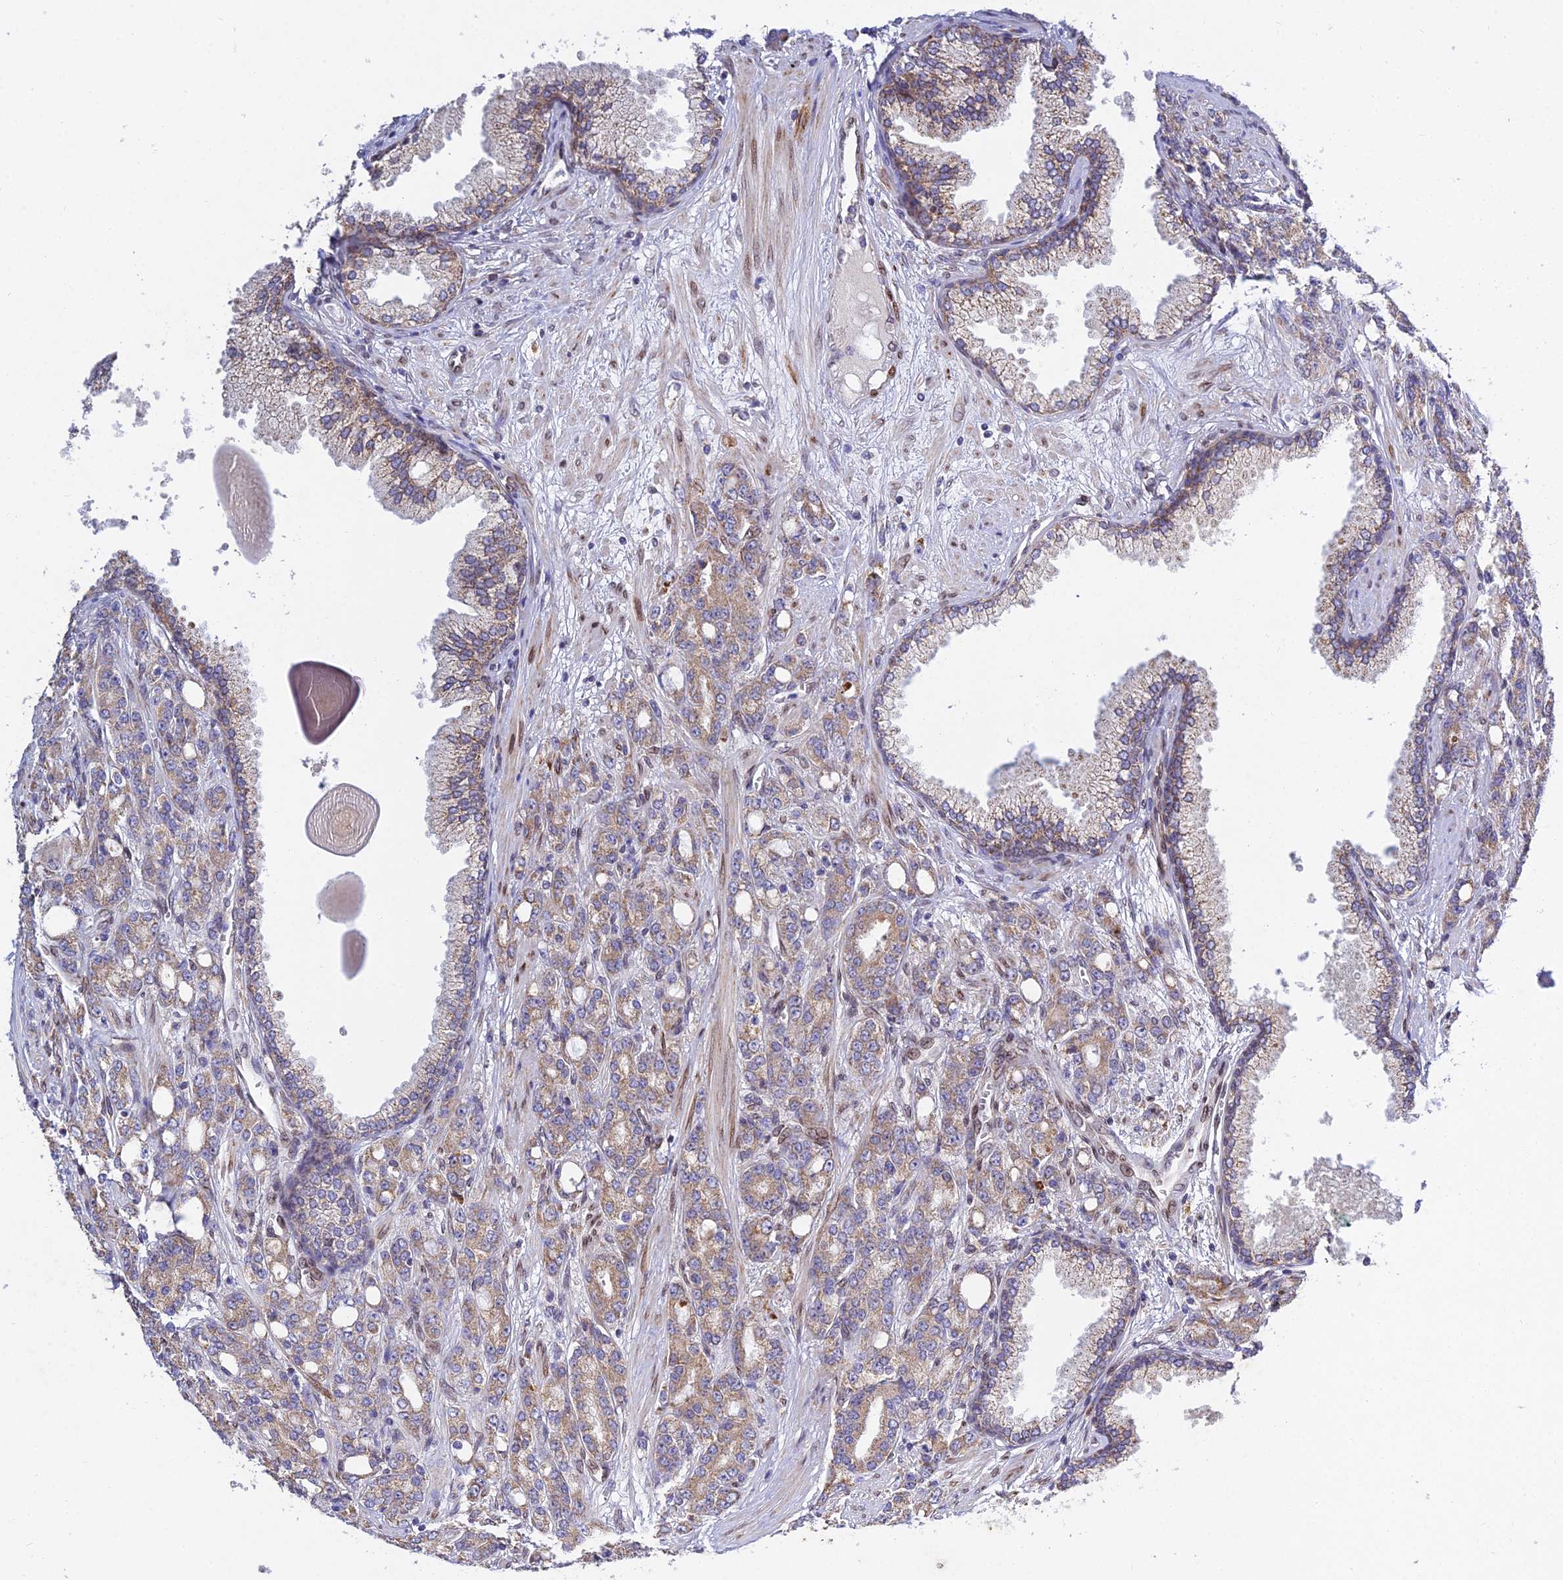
{"staining": {"intensity": "weak", "quantity": ">75%", "location": "cytoplasmic/membranous"}, "tissue": "prostate cancer", "cell_type": "Tumor cells", "image_type": "cancer", "snomed": [{"axis": "morphology", "description": "Adenocarcinoma, High grade"}, {"axis": "topography", "description": "Prostate"}], "caption": "A histopathology image of high-grade adenocarcinoma (prostate) stained for a protein exhibits weak cytoplasmic/membranous brown staining in tumor cells.", "gene": "MGAT2", "patient": {"sex": "male", "age": 62}}